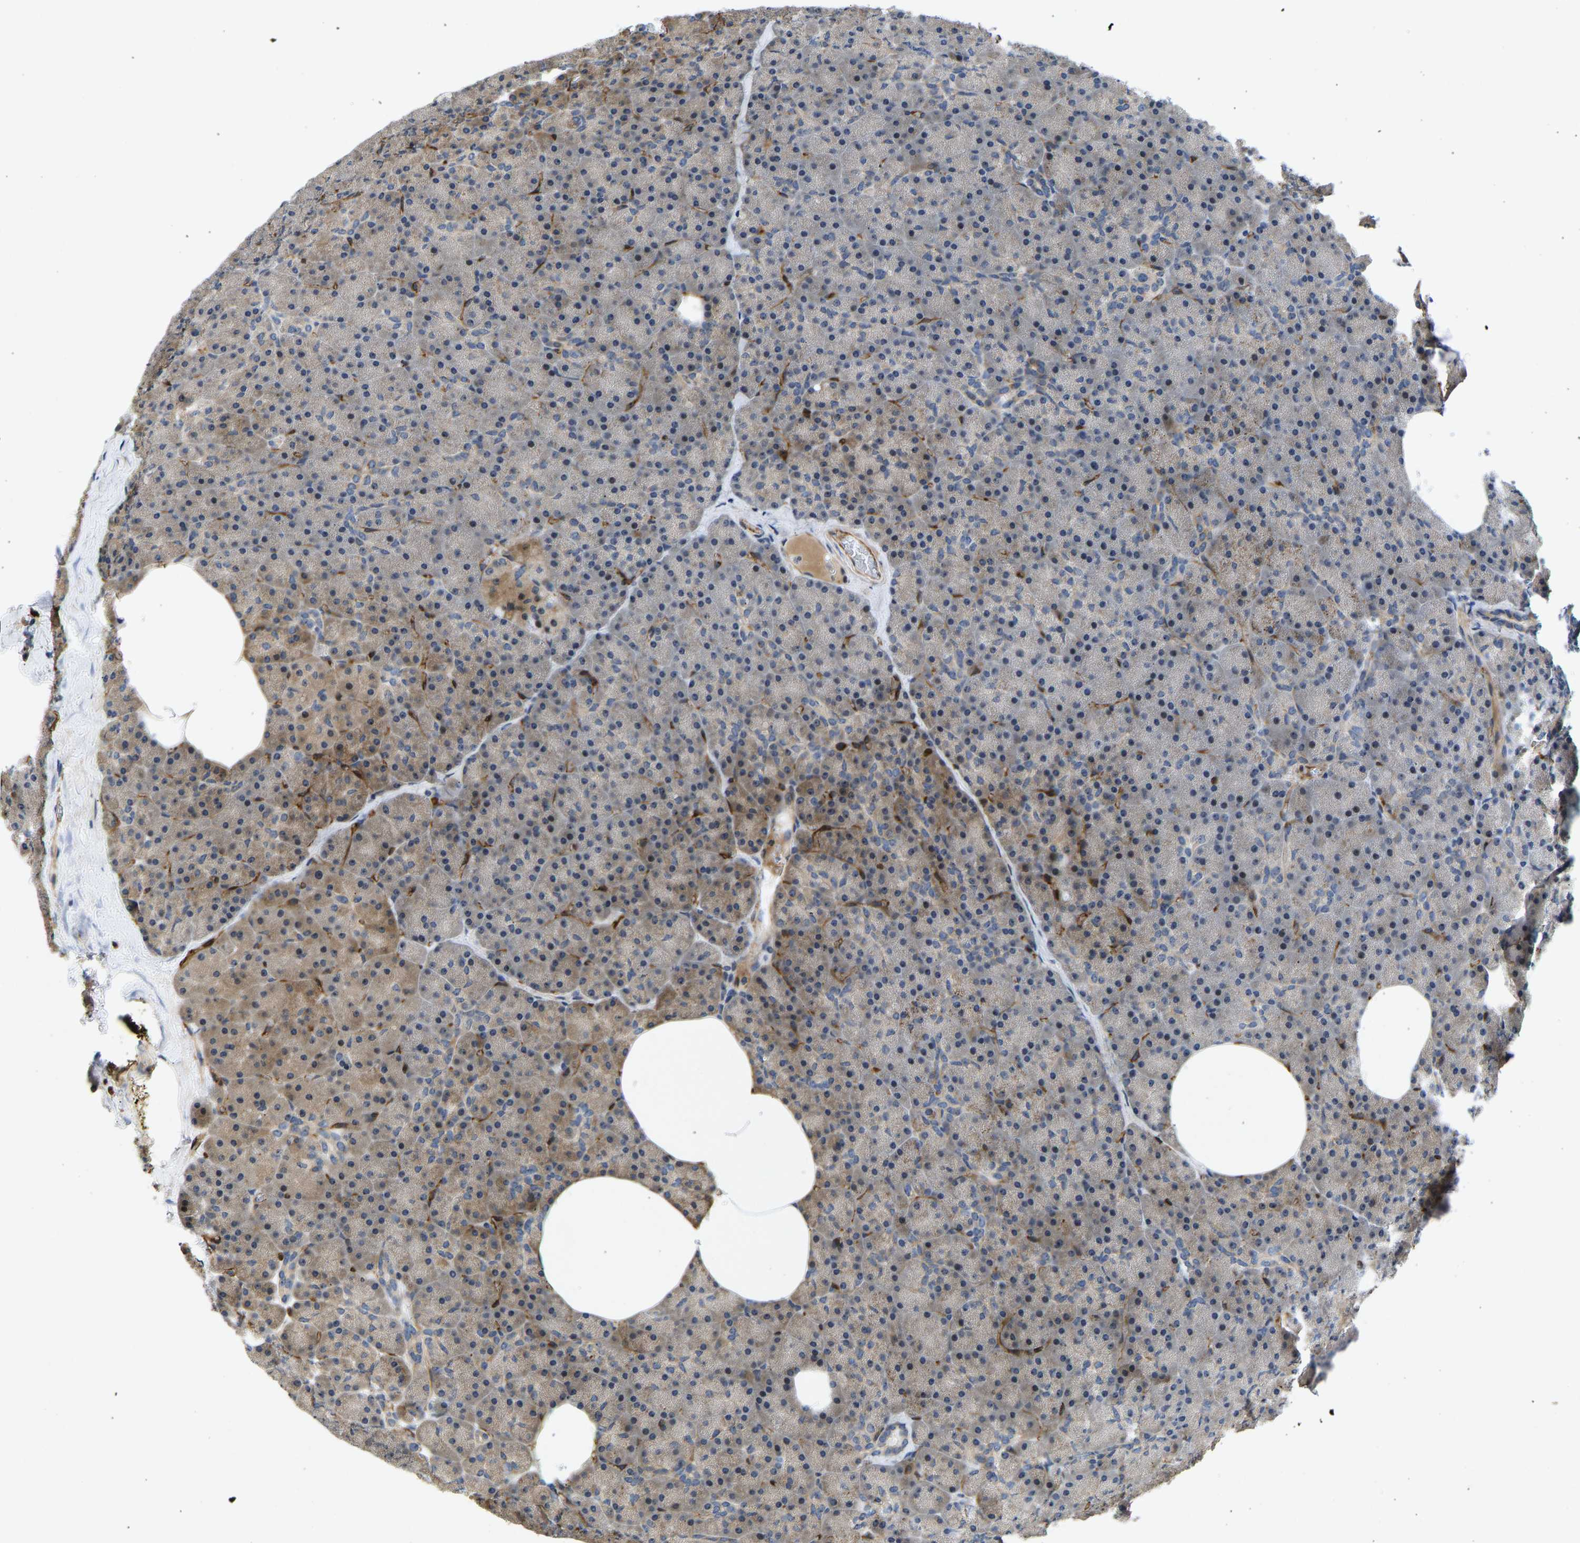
{"staining": {"intensity": "weak", "quantity": "25%-75%", "location": "cytoplasmic/membranous"}, "tissue": "pancreas", "cell_type": "Exocrine glandular cells", "image_type": "normal", "snomed": [{"axis": "morphology", "description": "Normal tissue, NOS"}, {"axis": "morphology", "description": "Carcinoid, malignant, NOS"}, {"axis": "topography", "description": "Pancreas"}], "caption": "An IHC micrograph of normal tissue is shown. Protein staining in brown highlights weak cytoplasmic/membranous positivity in pancreas within exocrine glandular cells. The protein of interest is shown in brown color, while the nuclei are stained blue.", "gene": "RESF1", "patient": {"sex": "female", "age": 35}}